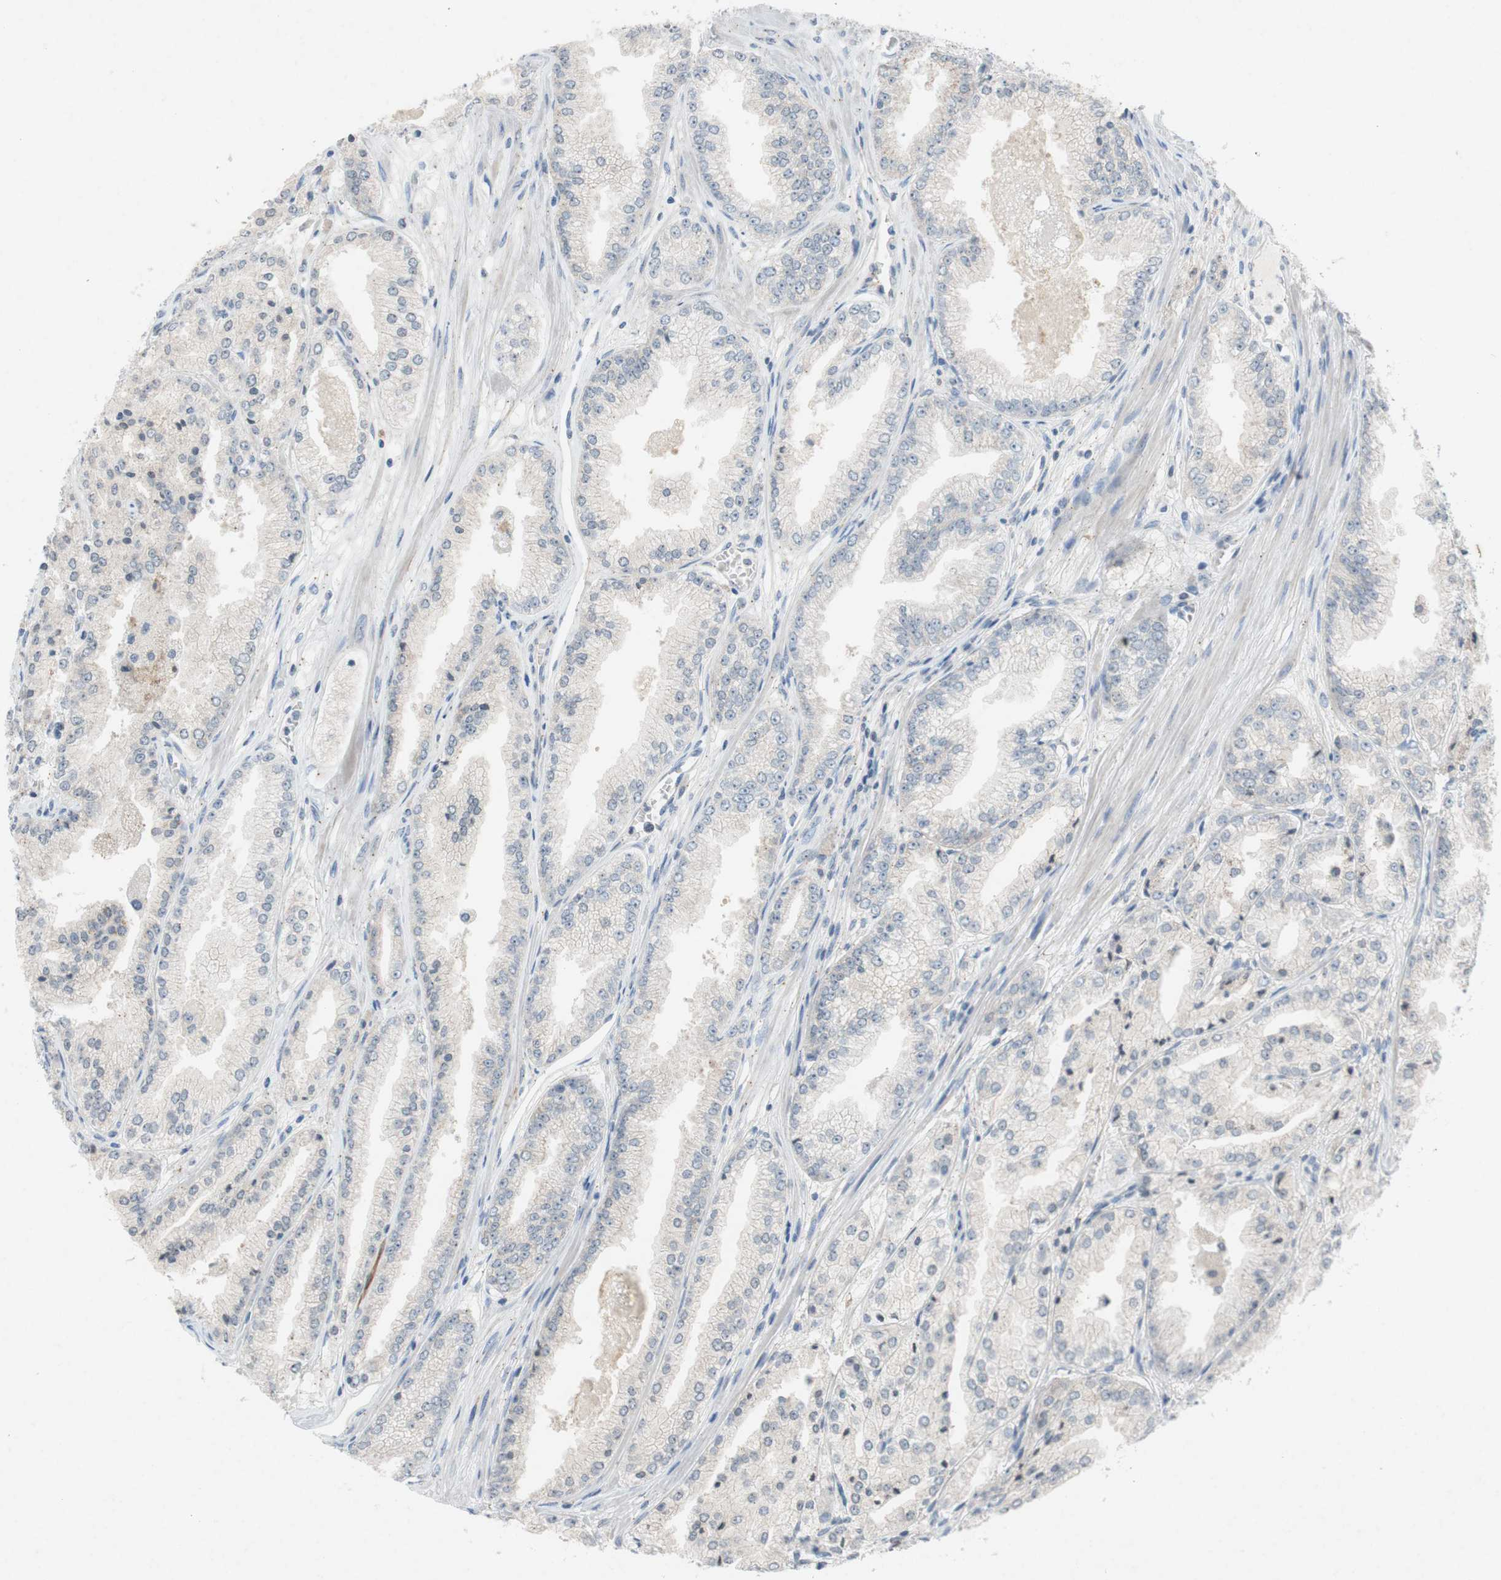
{"staining": {"intensity": "negative", "quantity": "none", "location": "none"}, "tissue": "prostate cancer", "cell_type": "Tumor cells", "image_type": "cancer", "snomed": [{"axis": "morphology", "description": "Adenocarcinoma, High grade"}, {"axis": "topography", "description": "Prostate"}], "caption": "Tumor cells are negative for protein expression in human prostate adenocarcinoma (high-grade).", "gene": "ADD2", "patient": {"sex": "male", "age": 61}}